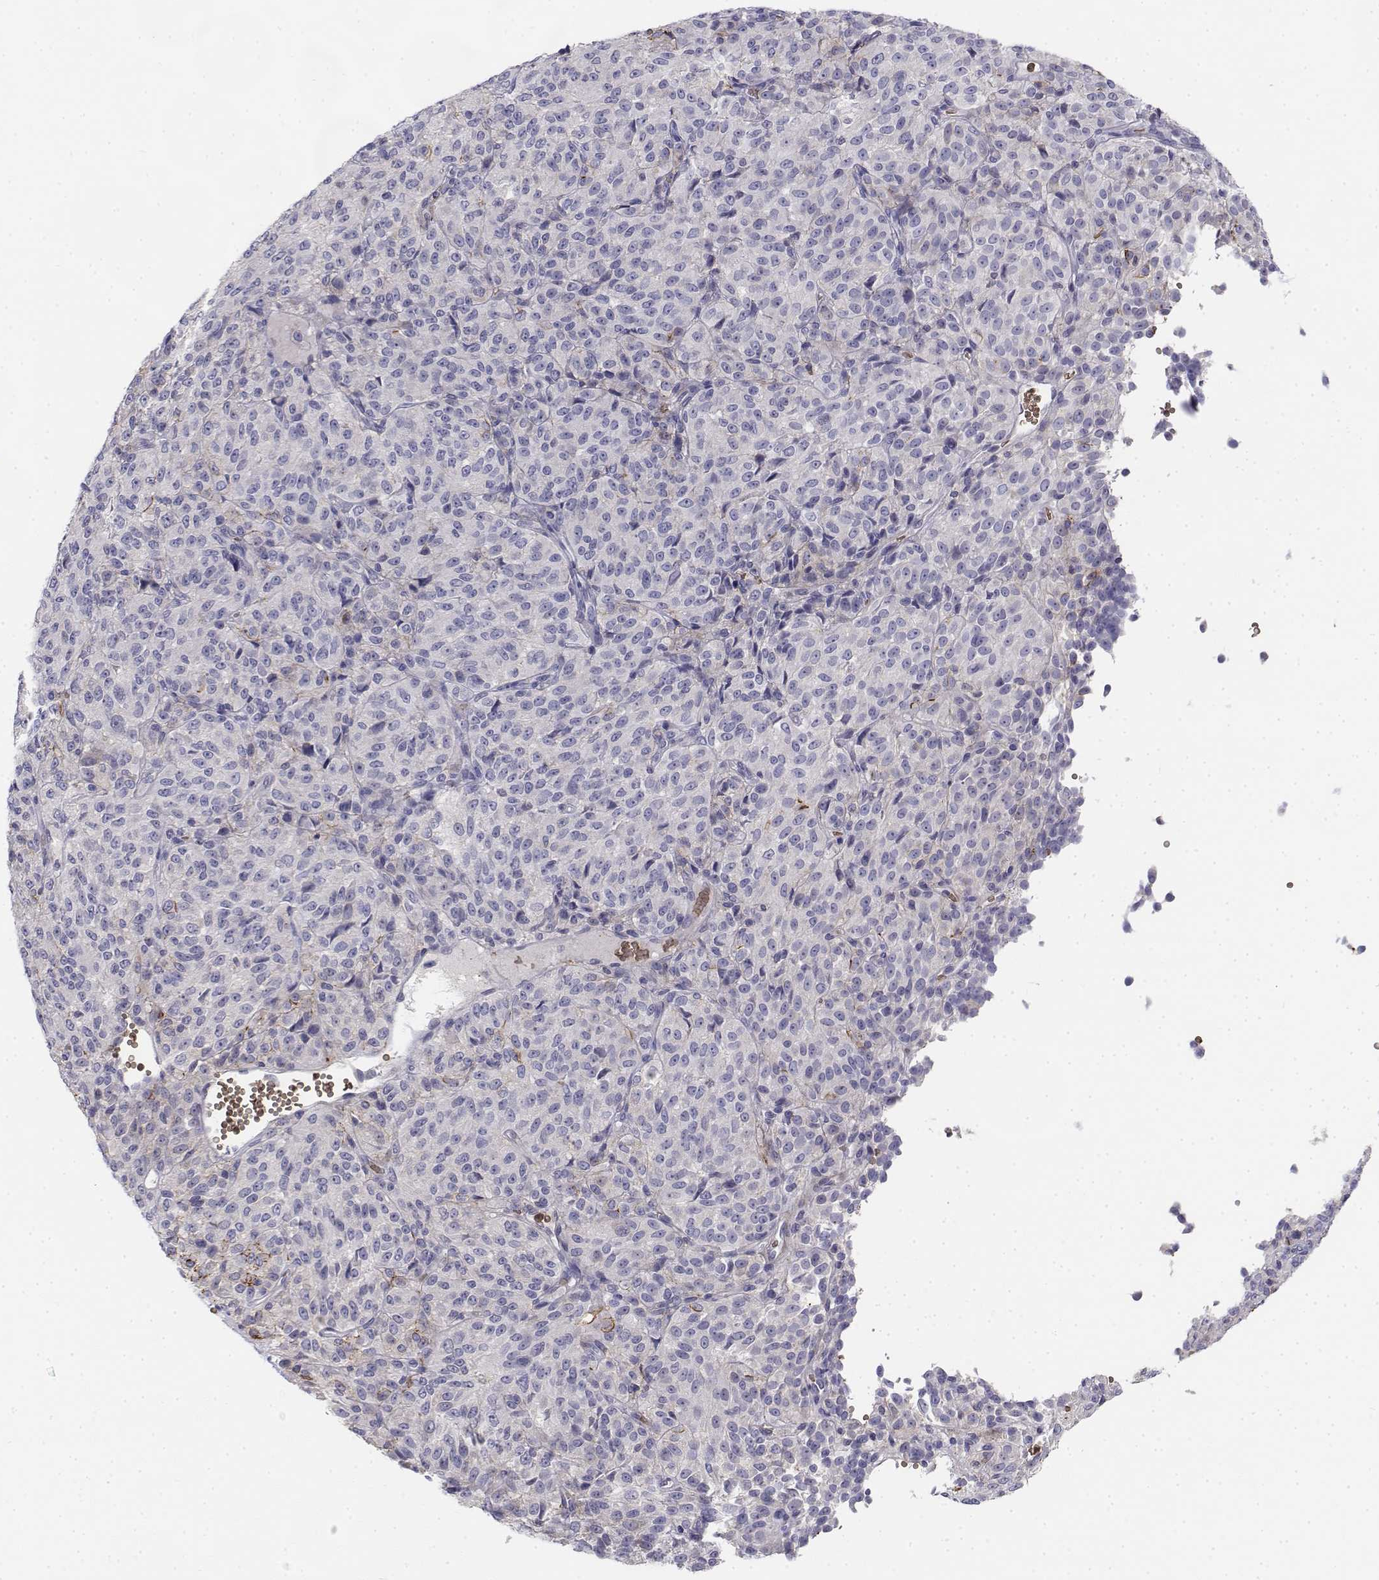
{"staining": {"intensity": "negative", "quantity": "none", "location": "none"}, "tissue": "melanoma", "cell_type": "Tumor cells", "image_type": "cancer", "snomed": [{"axis": "morphology", "description": "Malignant melanoma, Metastatic site"}, {"axis": "topography", "description": "Brain"}], "caption": "IHC of malignant melanoma (metastatic site) exhibits no staining in tumor cells. Nuclei are stained in blue.", "gene": "CADM1", "patient": {"sex": "female", "age": 56}}